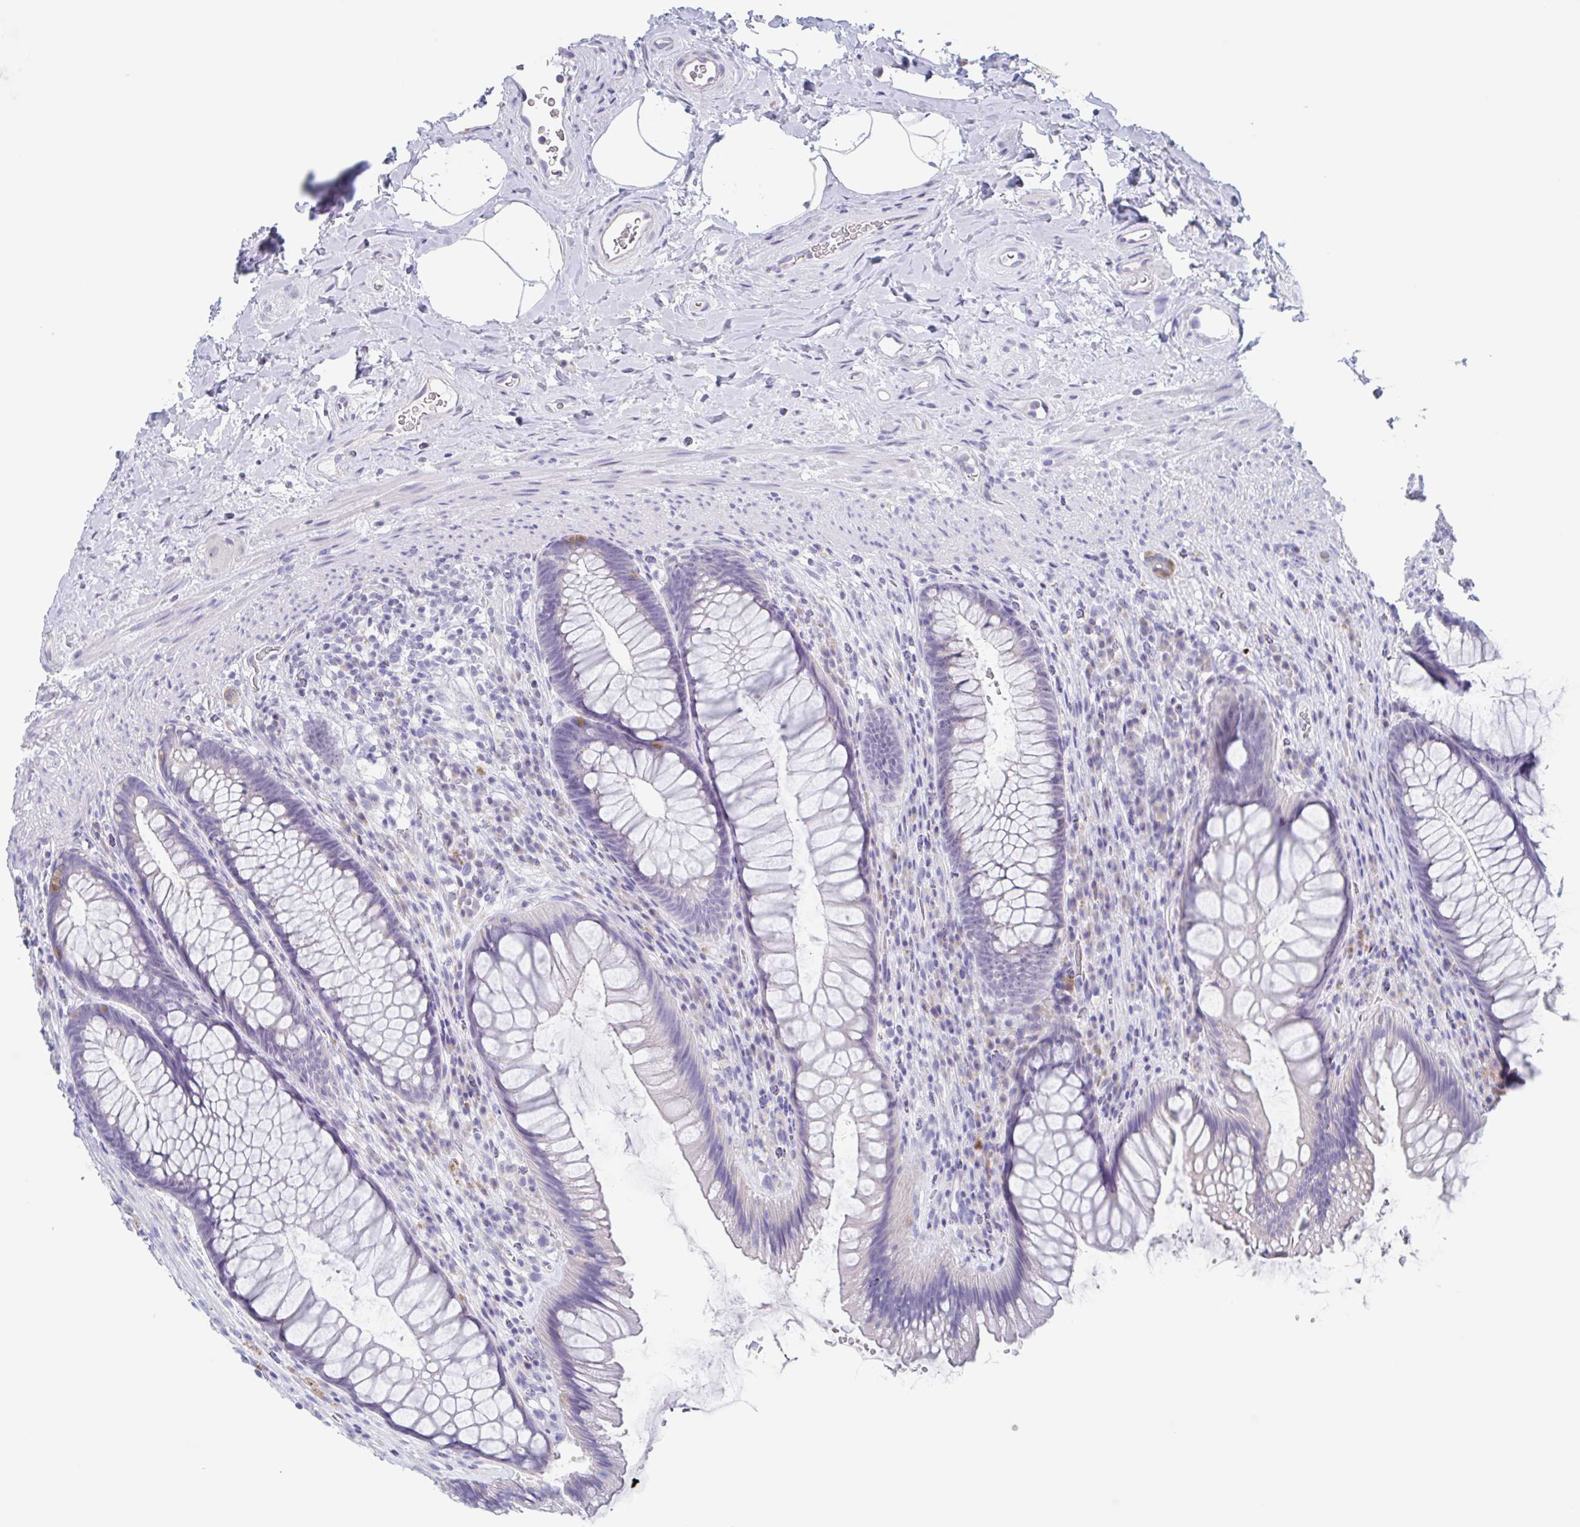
{"staining": {"intensity": "negative", "quantity": "none", "location": "none"}, "tissue": "rectum", "cell_type": "Glandular cells", "image_type": "normal", "snomed": [{"axis": "morphology", "description": "Normal tissue, NOS"}, {"axis": "topography", "description": "Rectum"}], "caption": "The image demonstrates no significant staining in glandular cells of rectum. (IHC, brightfield microscopy, high magnification).", "gene": "NOXRED1", "patient": {"sex": "male", "age": 53}}